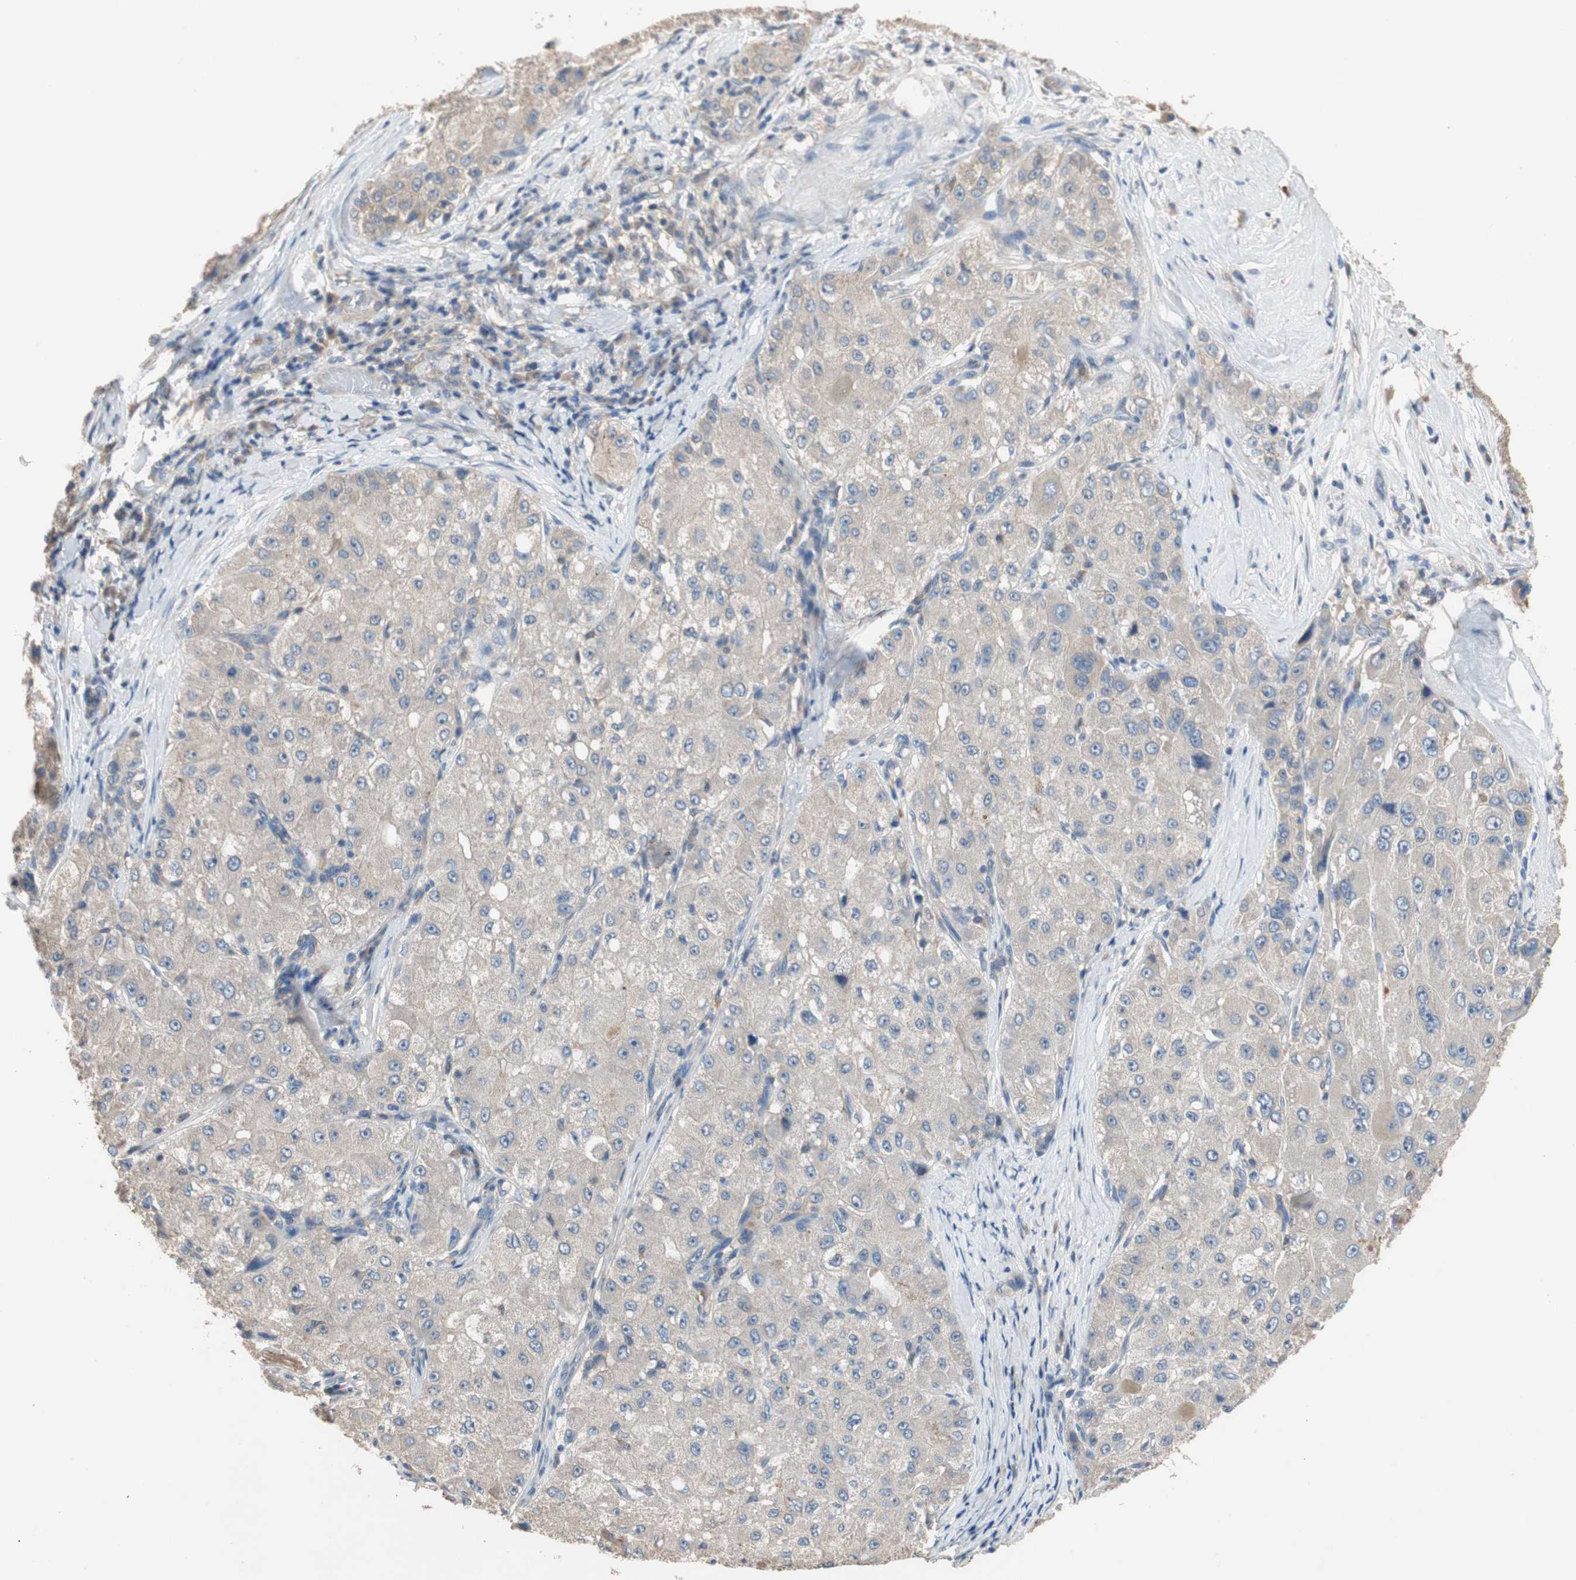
{"staining": {"intensity": "weak", "quantity": "25%-75%", "location": "cytoplasmic/membranous"}, "tissue": "liver cancer", "cell_type": "Tumor cells", "image_type": "cancer", "snomed": [{"axis": "morphology", "description": "Carcinoma, Hepatocellular, NOS"}, {"axis": "topography", "description": "Liver"}], "caption": "IHC (DAB (3,3'-diaminobenzidine)) staining of liver cancer displays weak cytoplasmic/membranous protein positivity in approximately 25%-75% of tumor cells.", "gene": "ADAP1", "patient": {"sex": "male", "age": 80}}